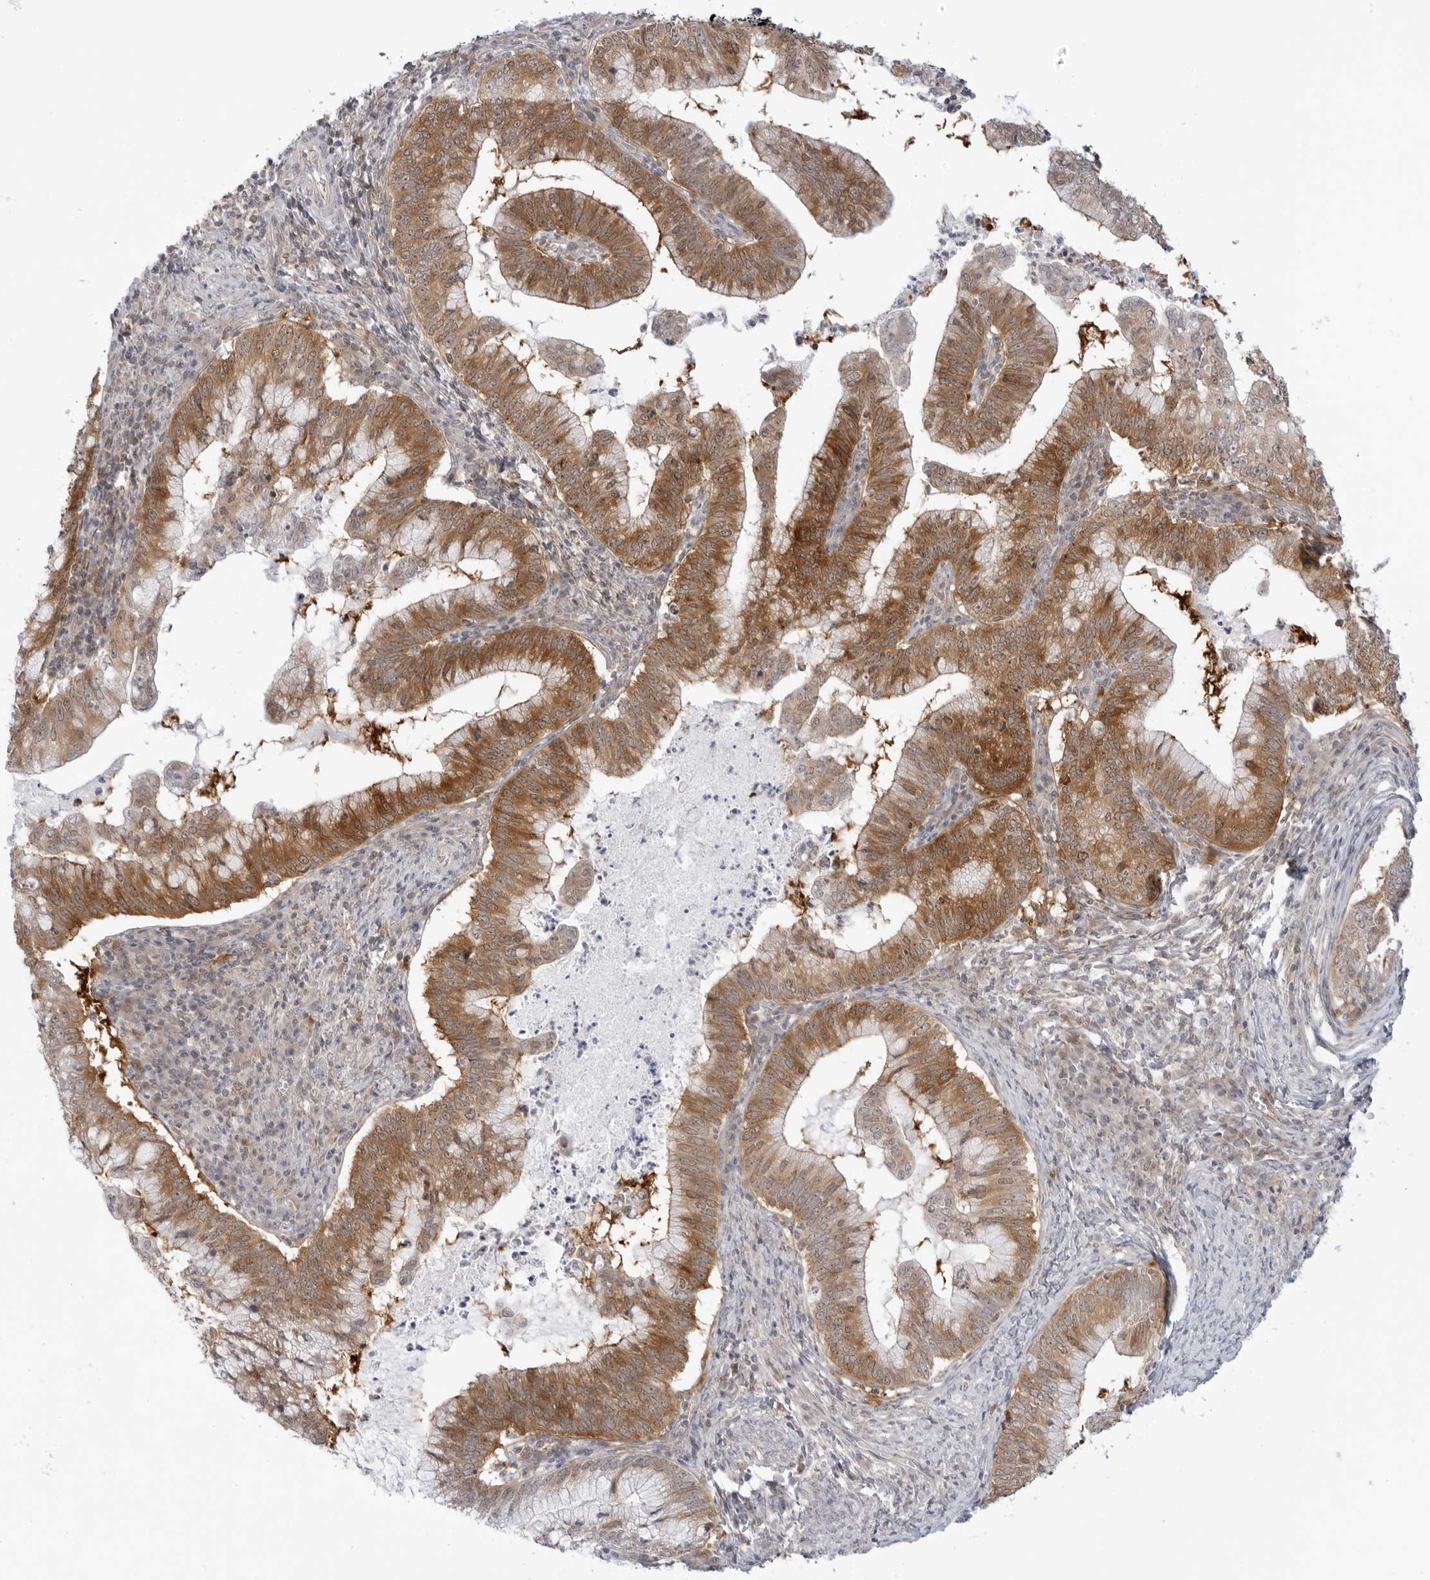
{"staining": {"intensity": "strong", "quantity": ">75%", "location": "cytoplasmic/membranous"}, "tissue": "cervical cancer", "cell_type": "Tumor cells", "image_type": "cancer", "snomed": [{"axis": "morphology", "description": "Adenocarcinoma, NOS"}, {"axis": "topography", "description": "Cervix"}], "caption": "Protein analysis of cervical adenocarcinoma tissue exhibits strong cytoplasmic/membranous staining in about >75% of tumor cells.", "gene": "NUDC", "patient": {"sex": "female", "age": 36}}